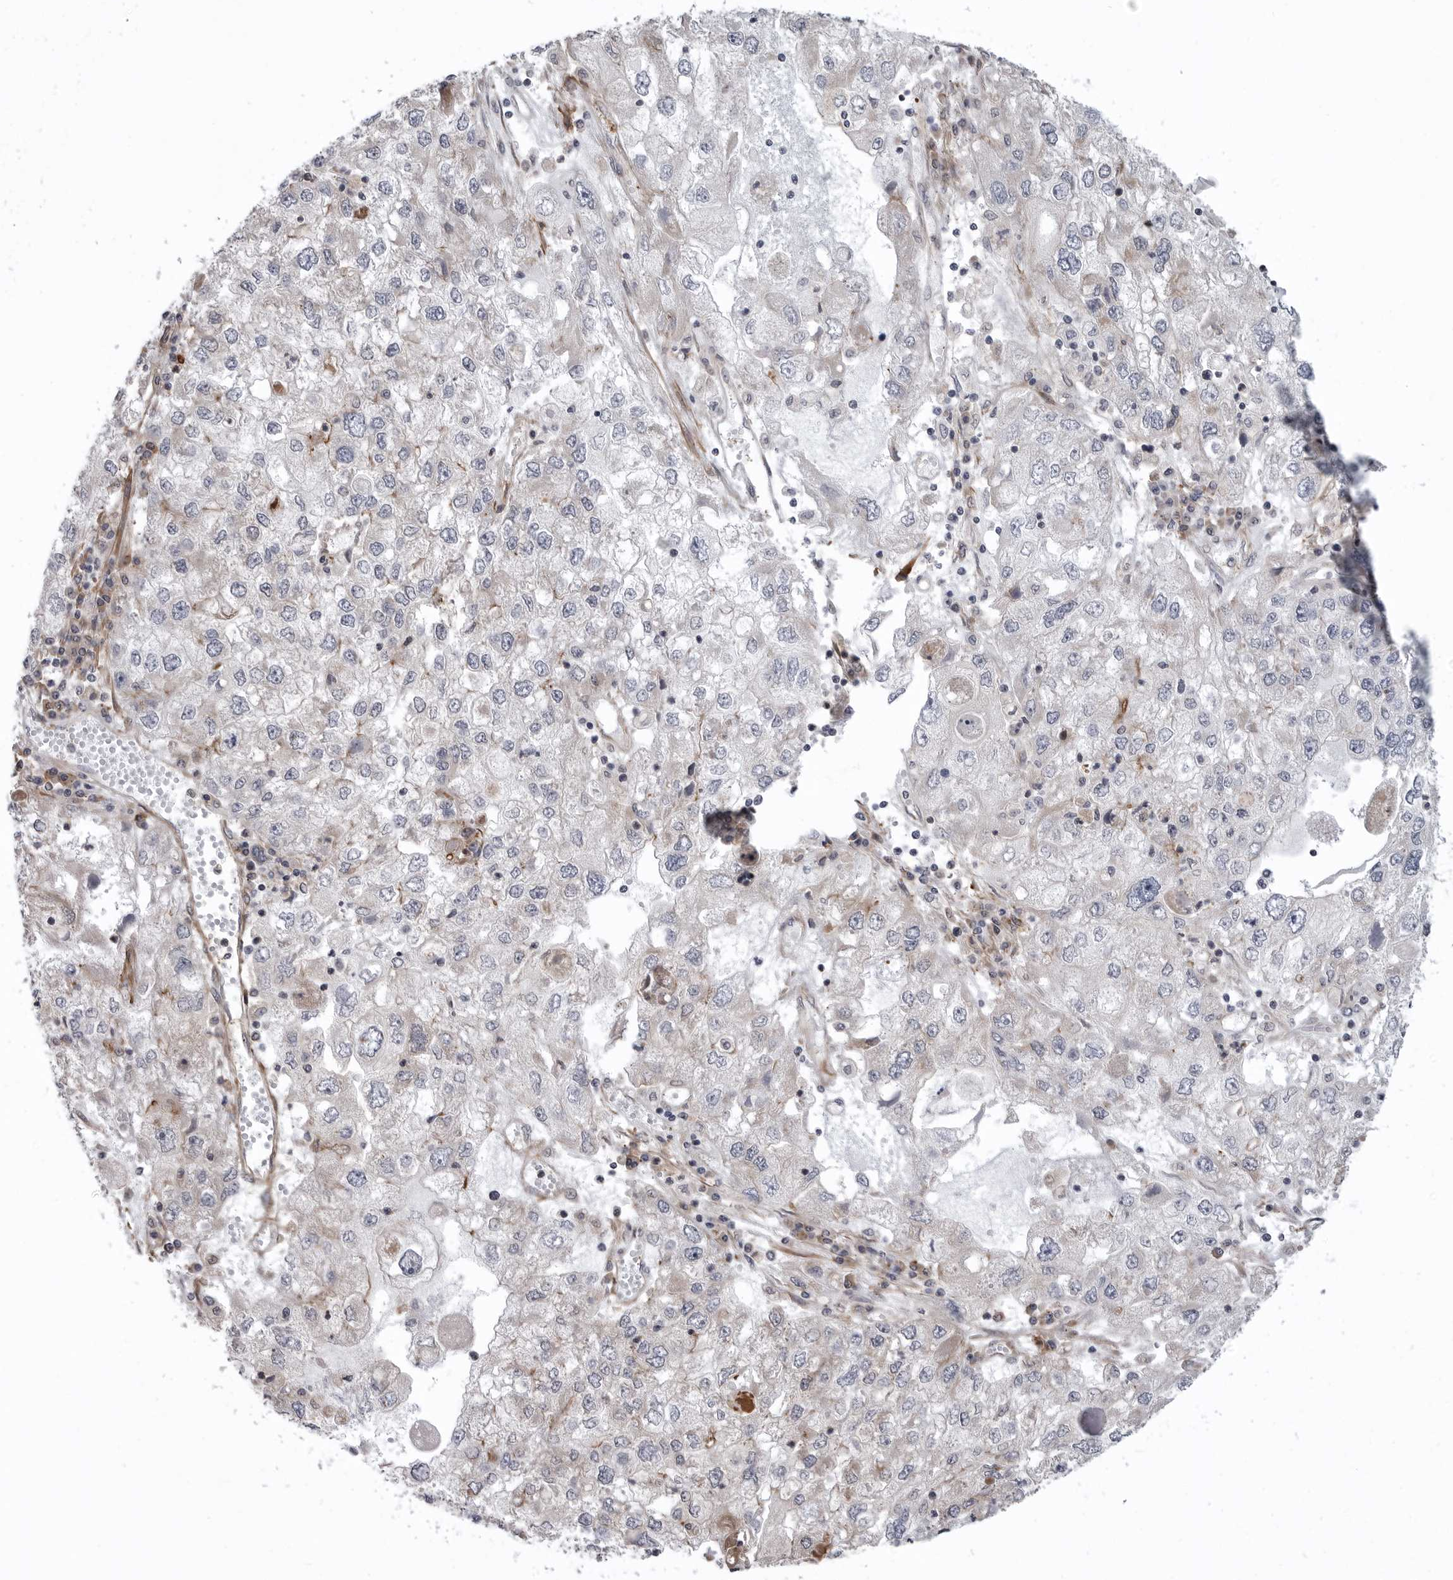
{"staining": {"intensity": "negative", "quantity": "none", "location": "none"}, "tissue": "endometrial cancer", "cell_type": "Tumor cells", "image_type": "cancer", "snomed": [{"axis": "morphology", "description": "Adenocarcinoma, NOS"}, {"axis": "topography", "description": "Endometrium"}], "caption": "Immunohistochemistry of human adenocarcinoma (endometrial) reveals no positivity in tumor cells.", "gene": "SCP2", "patient": {"sex": "female", "age": 49}}